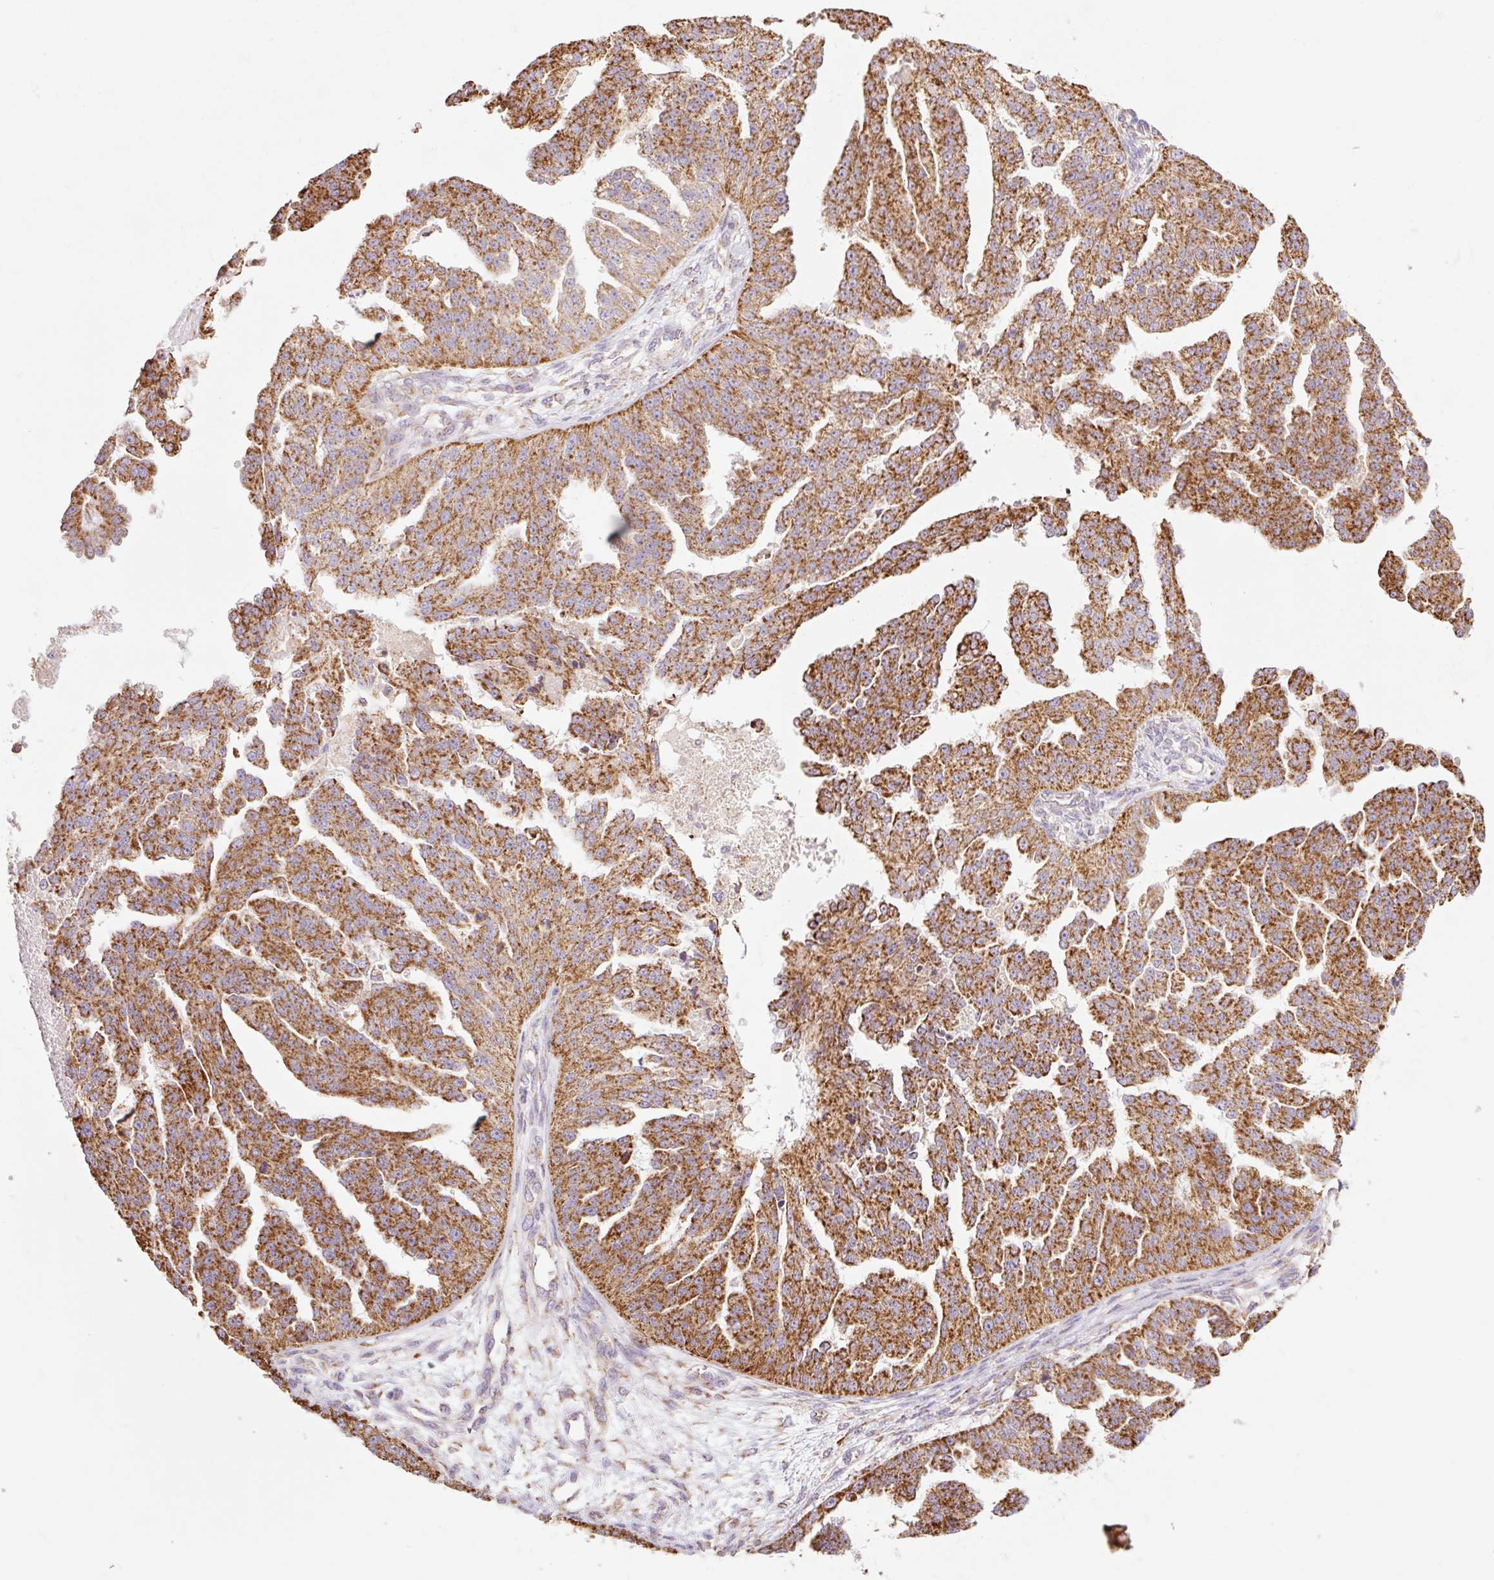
{"staining": {"intensity": "strong", "quantity": ">75%", "location": "cytoplasmic/membranous"}, "tissue": "ovarian cancer", "cell_type": "Tumor cells", "image_type": "cancer", "snomed": [{"axis": "morphology", "description": "Cystadenocarcinoma, serous, NOS"}, {"axis": "topography", "description": "Ovary"}], "caption": "Ovarian cancer stained for a protein (brown) reveals strong cytoplasmic/membranous positive expression in about >75% of tumor cells.", "gene": "GOSR2", "patient": {"sex": "female", "age": 58}}